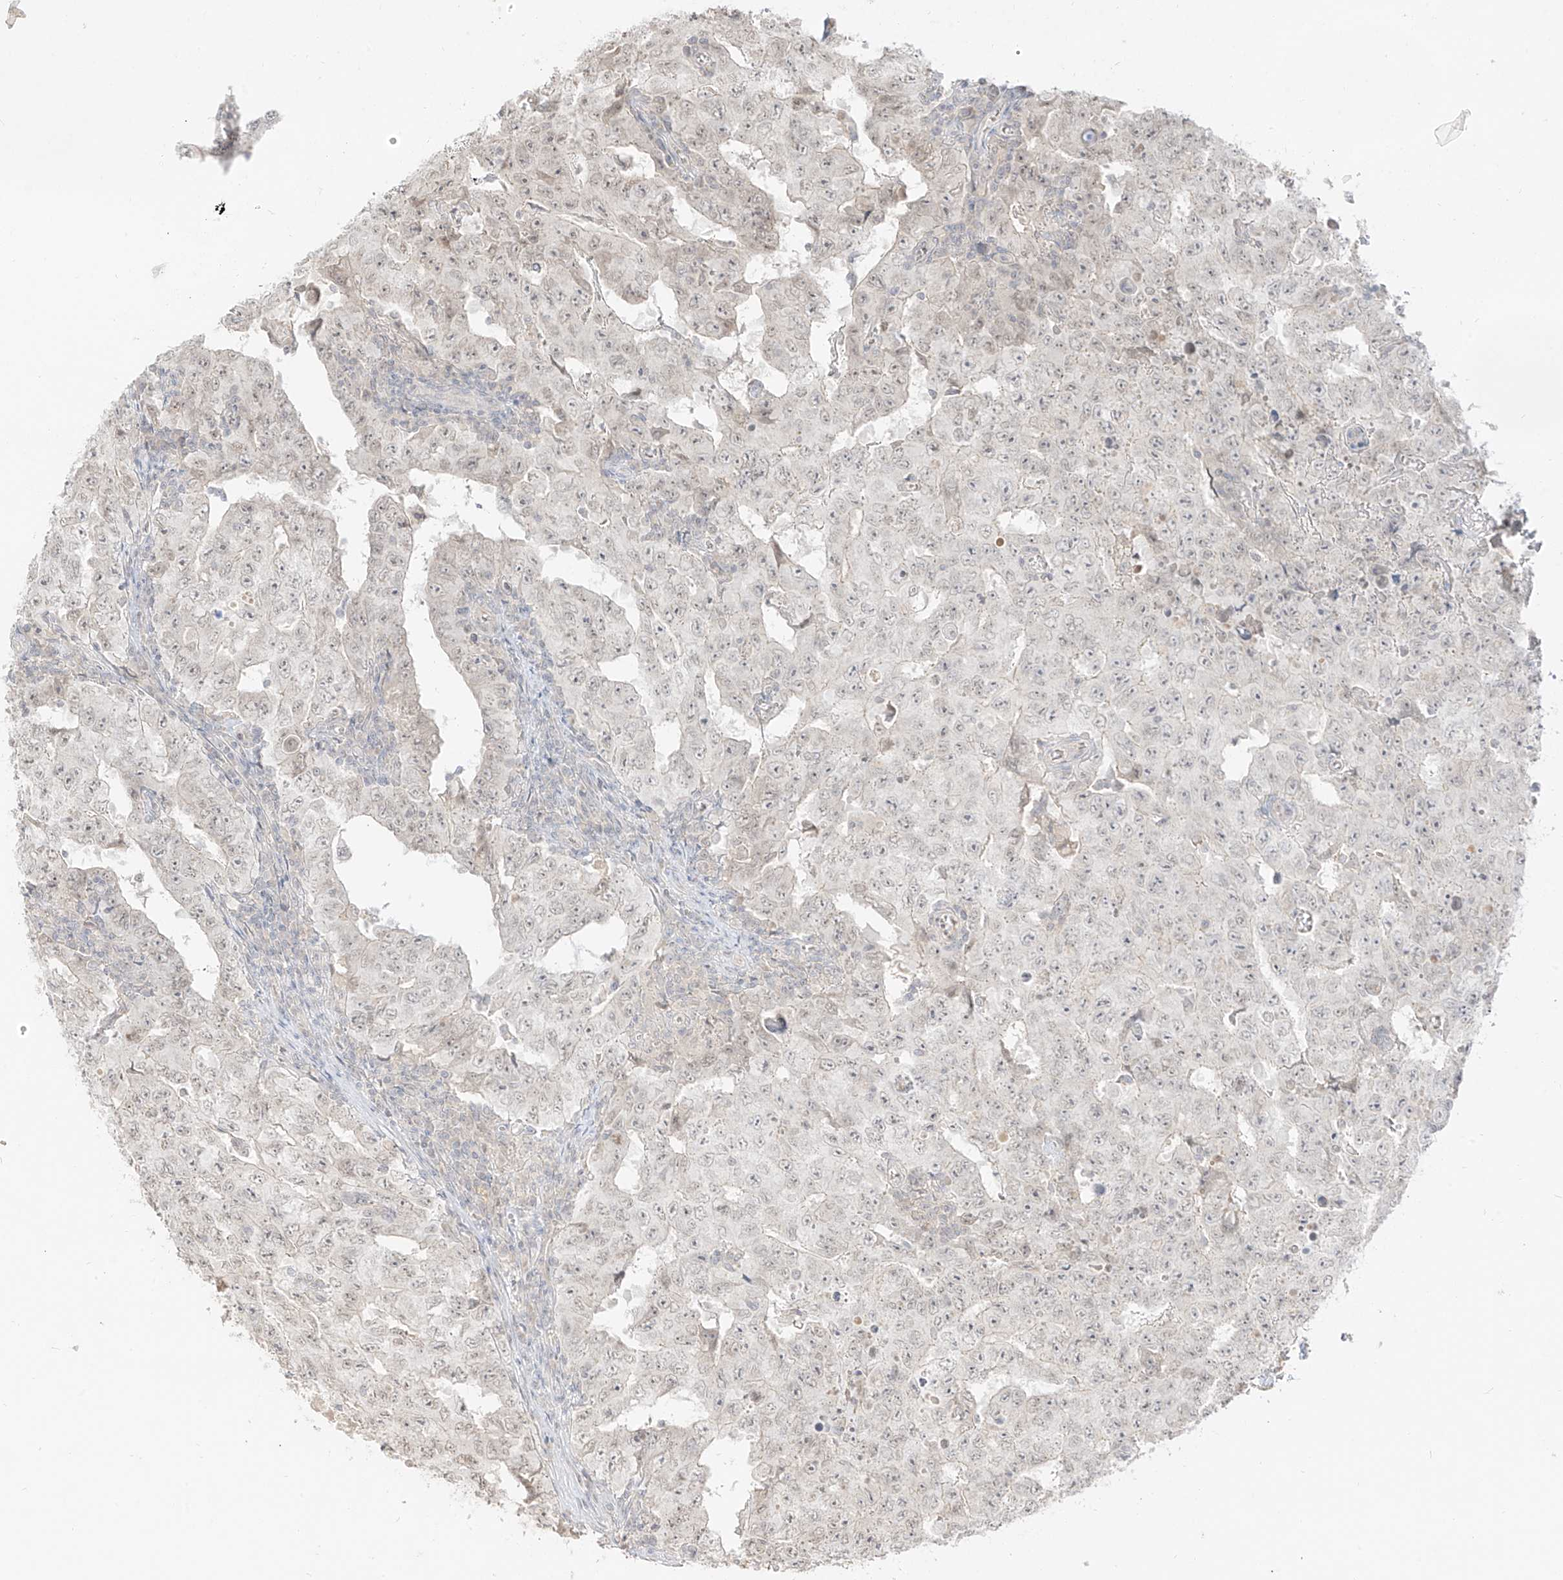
{"staining": {"intensity": "negative", "quantity": "none", "location": "none"}, "tissue": "testis cancer", "cell_type": "Tumor cells", "image_type": "cancer", "snomed": [{"axis": "morphology", "description": "Carcinoma, Embryonal, NOS"}, {"axis": "topography", "description": "Testis"}], "caption": "A high-resolution image shows immunohistochemistry (IHC) staining of testis cancer, which shows no significant positivity in tumor cells.", "gene": "LIPT1", "patient": {"sex": "male", "age": 26}}